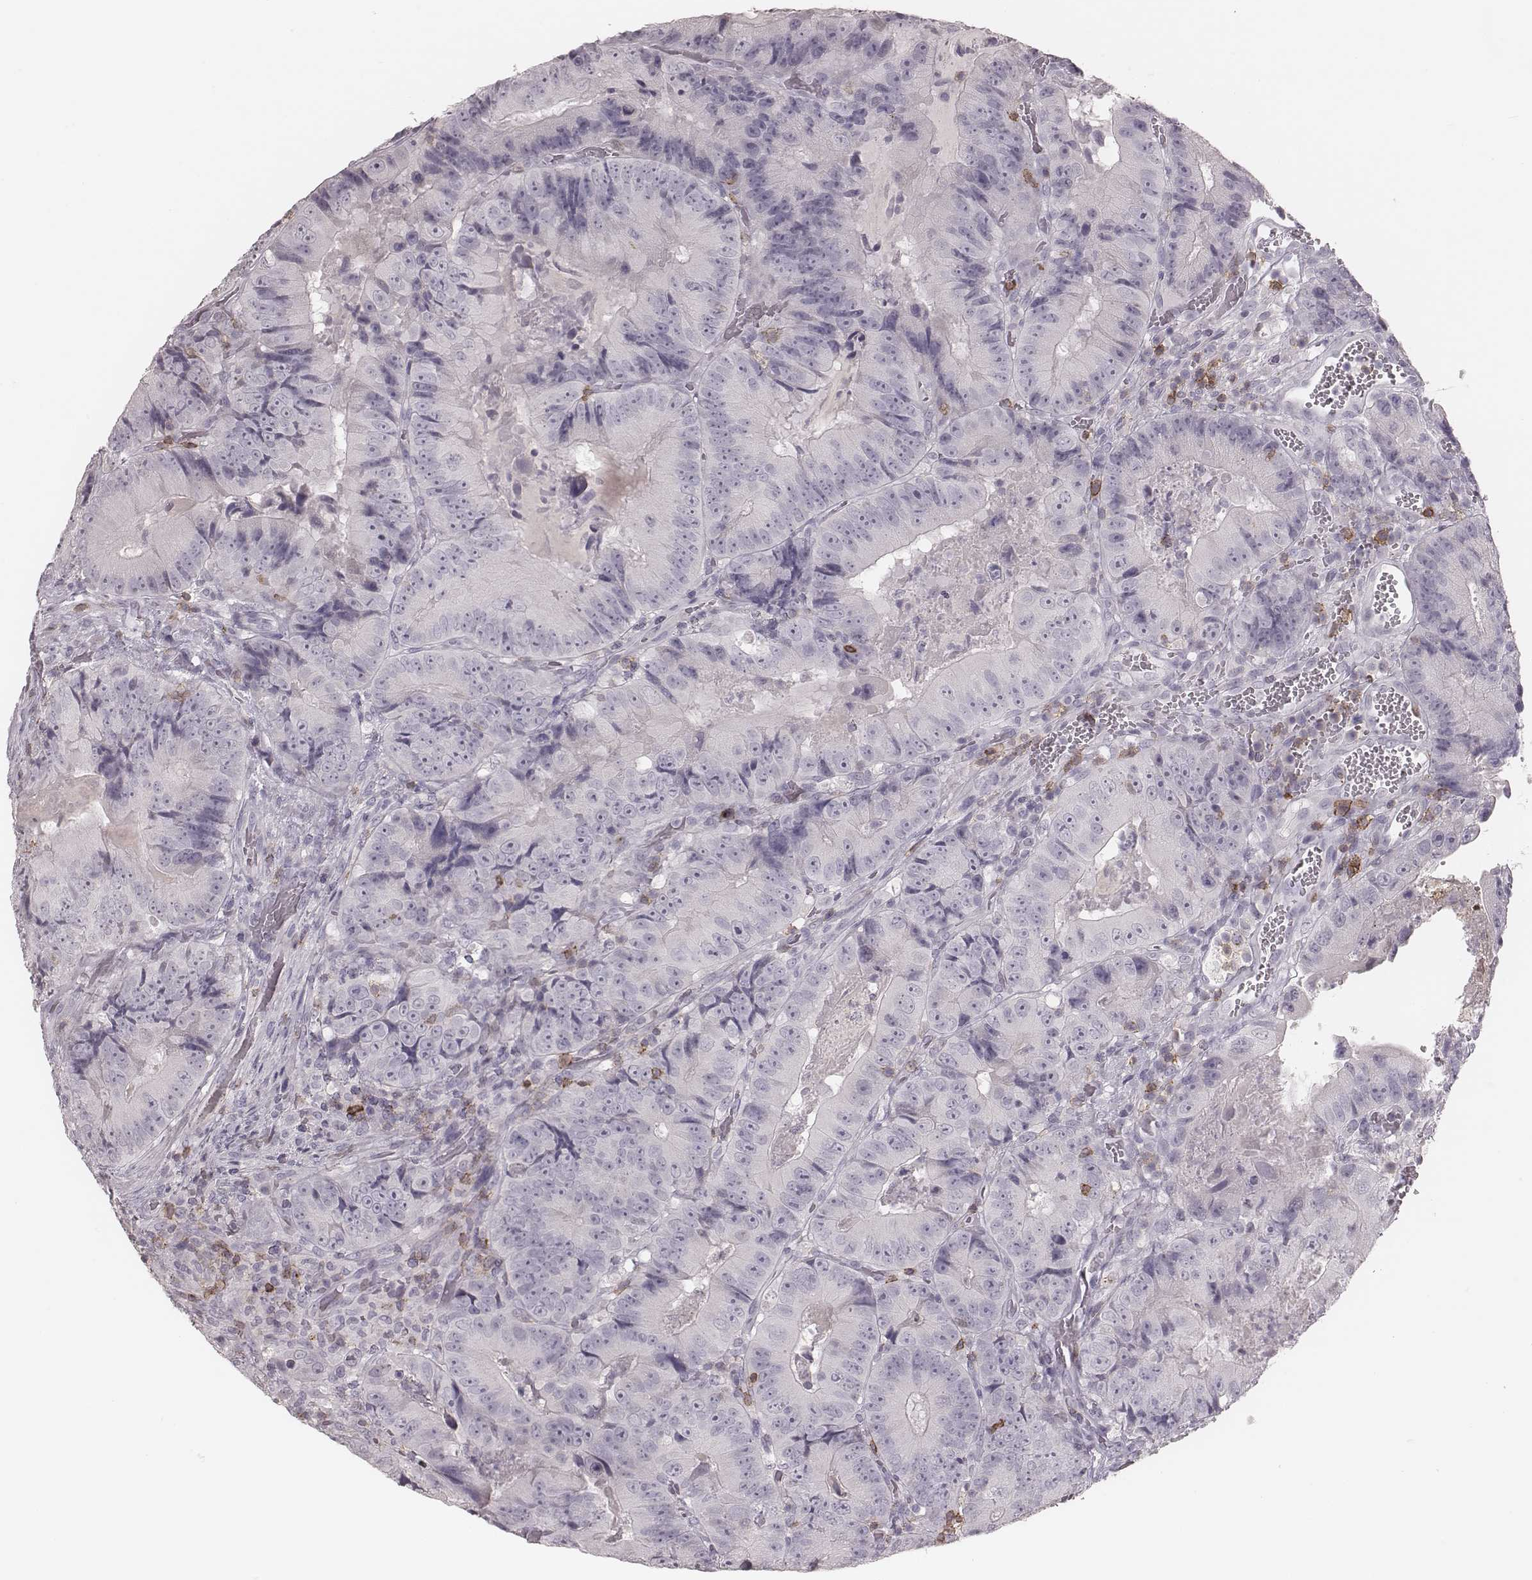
{"staining": {"intensity": "negative", "quantity": "none", "location": "none"}, "tissue": "colorectal cancer", "cell_type": "Tumor cells", "image_type": "cancer", "snomed": [{"axis": "morphology", "description": "Adenocarcinoma, NOS"}, {"axis": "topography", "description": "Colon"}], "caption": "Immunohistochemistry image of human colorectal cancer stained for a protein (brown), which exhibits no expression in tumor cells.", "gene": "PDCD1", "patient": {"sex": "female", "age": 86}}